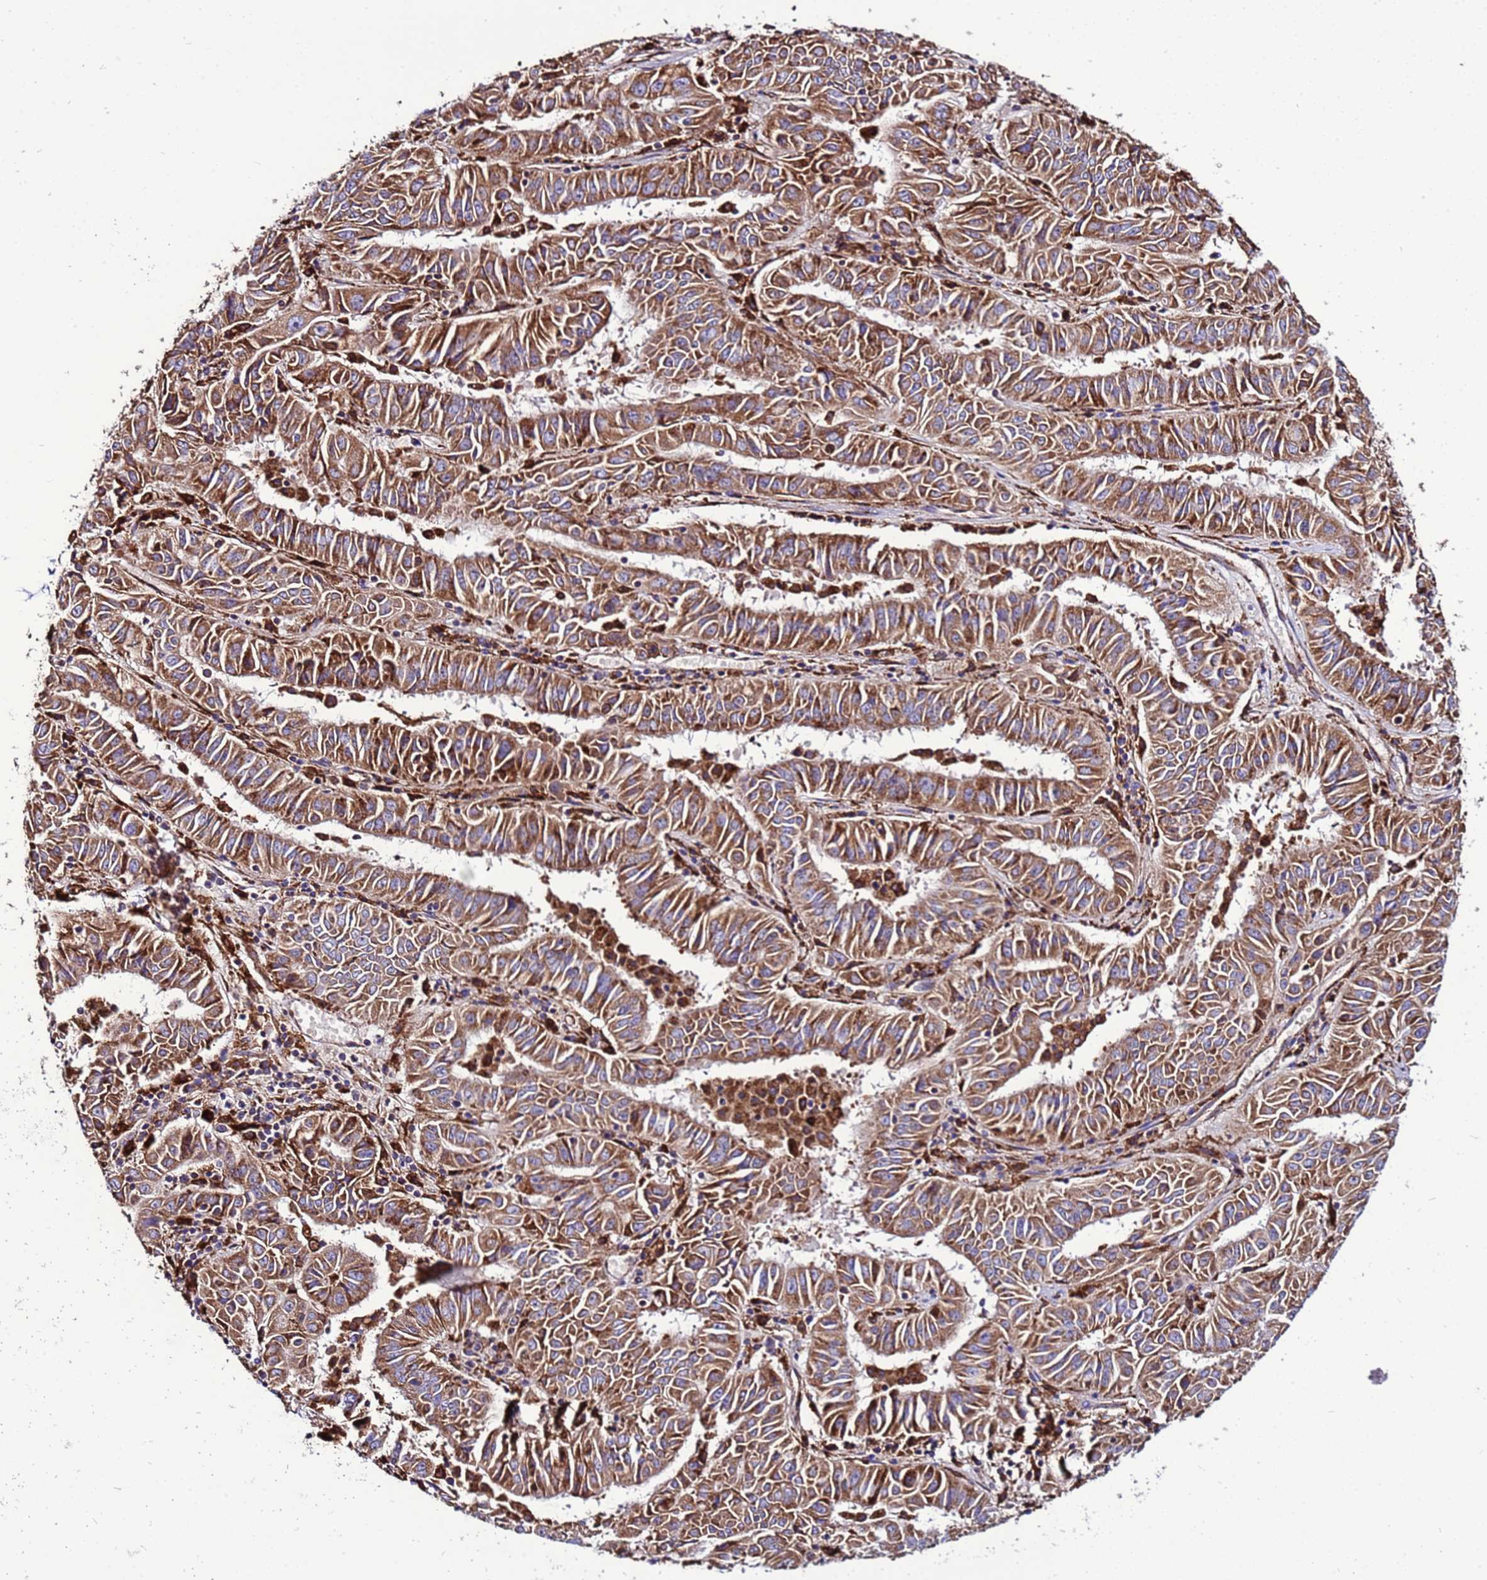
{"staining": {"intensity": "moderate", "quantity": ">75%", "location": "cytoplasmic/membranous"}, "tissue": "pancreatic cancer", "cell_type": "Tumor cells", "image_type": "cancer", "snomed": [{"axis": "morphology", "description": "Adenocarcinoma, NOS"}, {"axis": "topography", "description": "Pancreas"}], "caption": "Human pancreatic adenocarcinoma stained with a brown dye shows moderate cytoplasmic/membranous positive staining in approximately >75% of tumor cells.", "gene": "ANTKMT", "patient": {"sex": "male", "age": 63}}